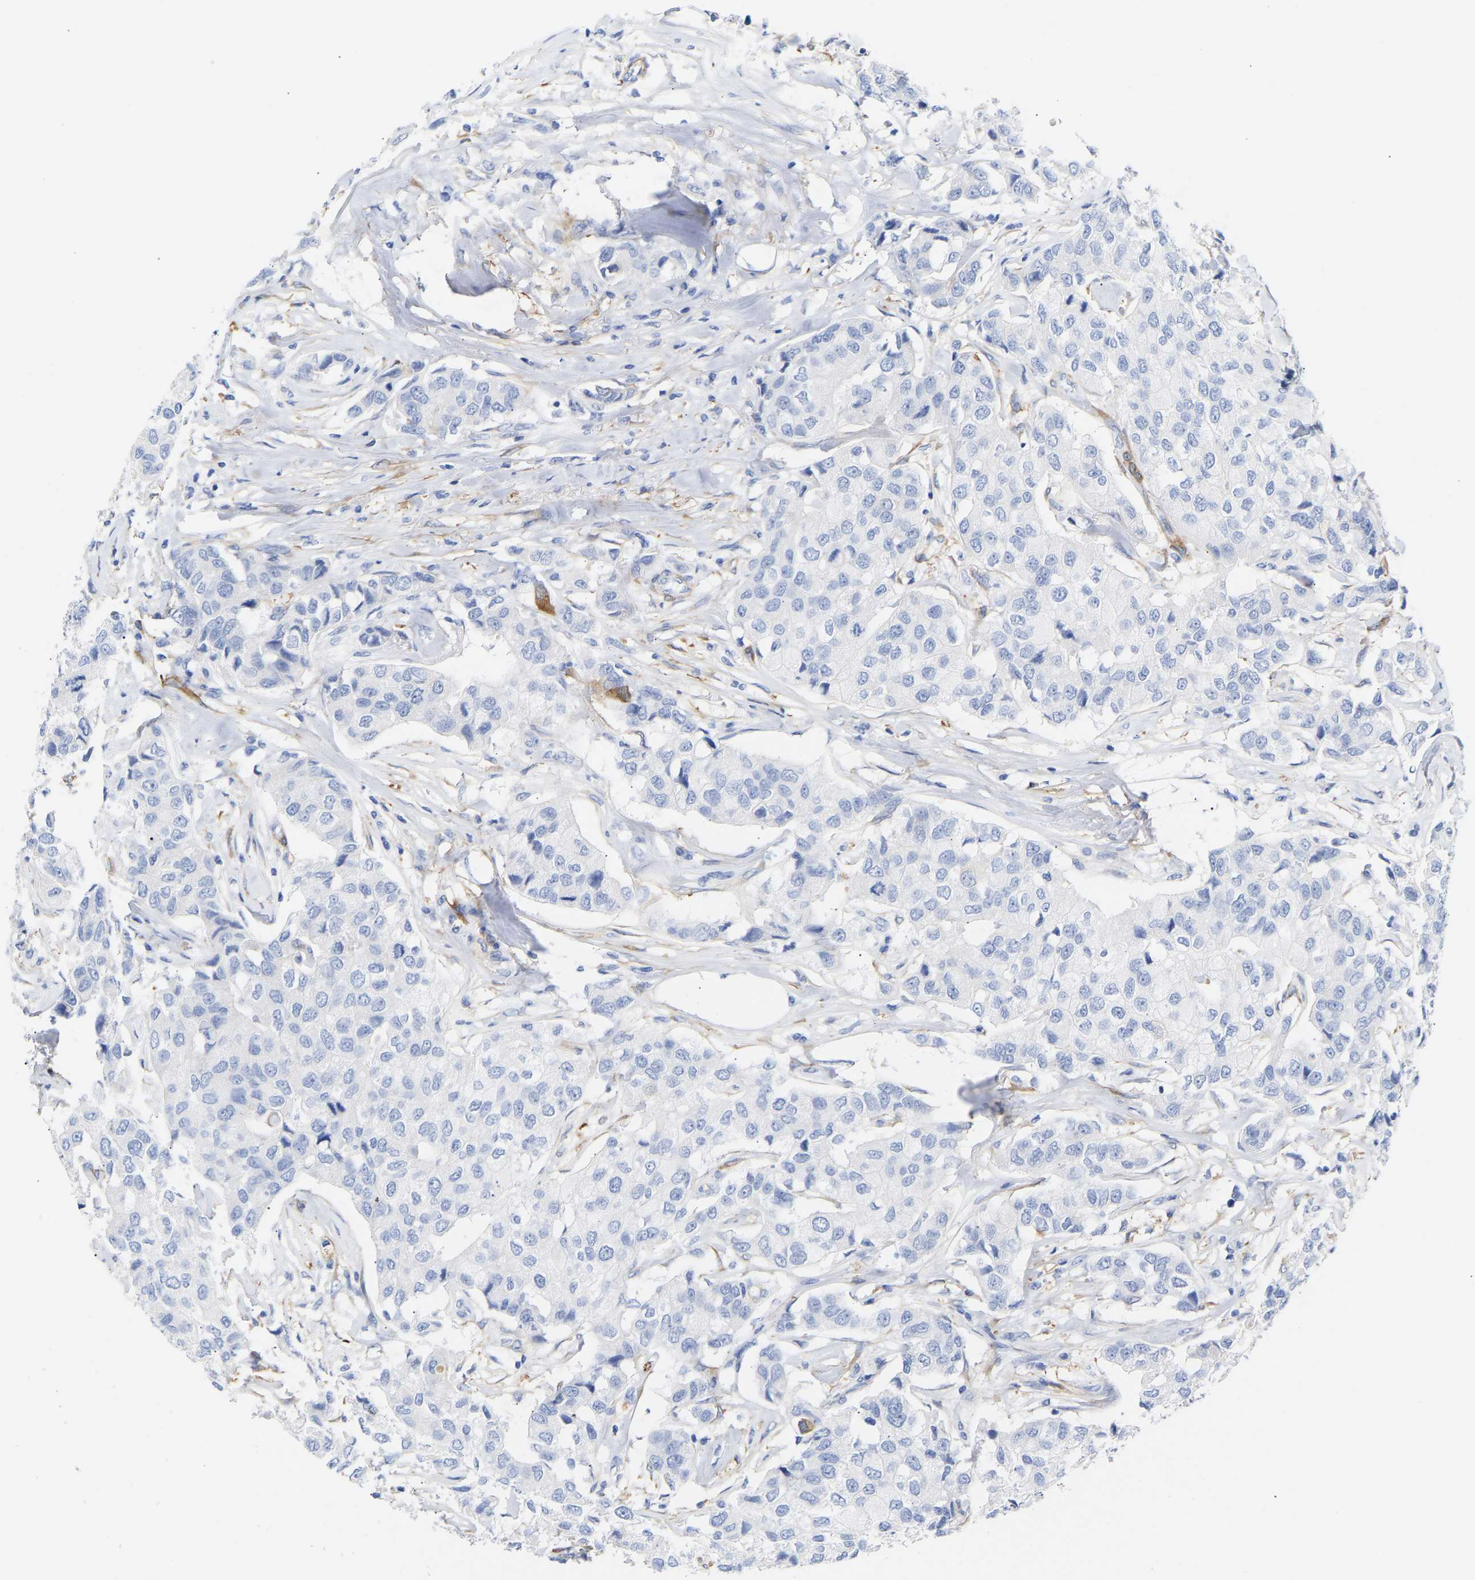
{"staining": {"intensity": "negative", "quantity": "none", "location": "none"}, "tissue": "breast cancer", "cell_type": "Tumor cells", "image_type": "cancer", "snomed": [{"axis": "morphology", "description": "Duct carcinoma"}, {"axis": "topography", "description": "Breast"}], "caption": "This image is of invasive ductal carcinoma (breast) stained with IHC to label a protein in brown with the nuclei are counter-stained blue. There is no staining in tumor cells.", "gene": "AMPH", "patient": {"sex": "female", "age": 80}}